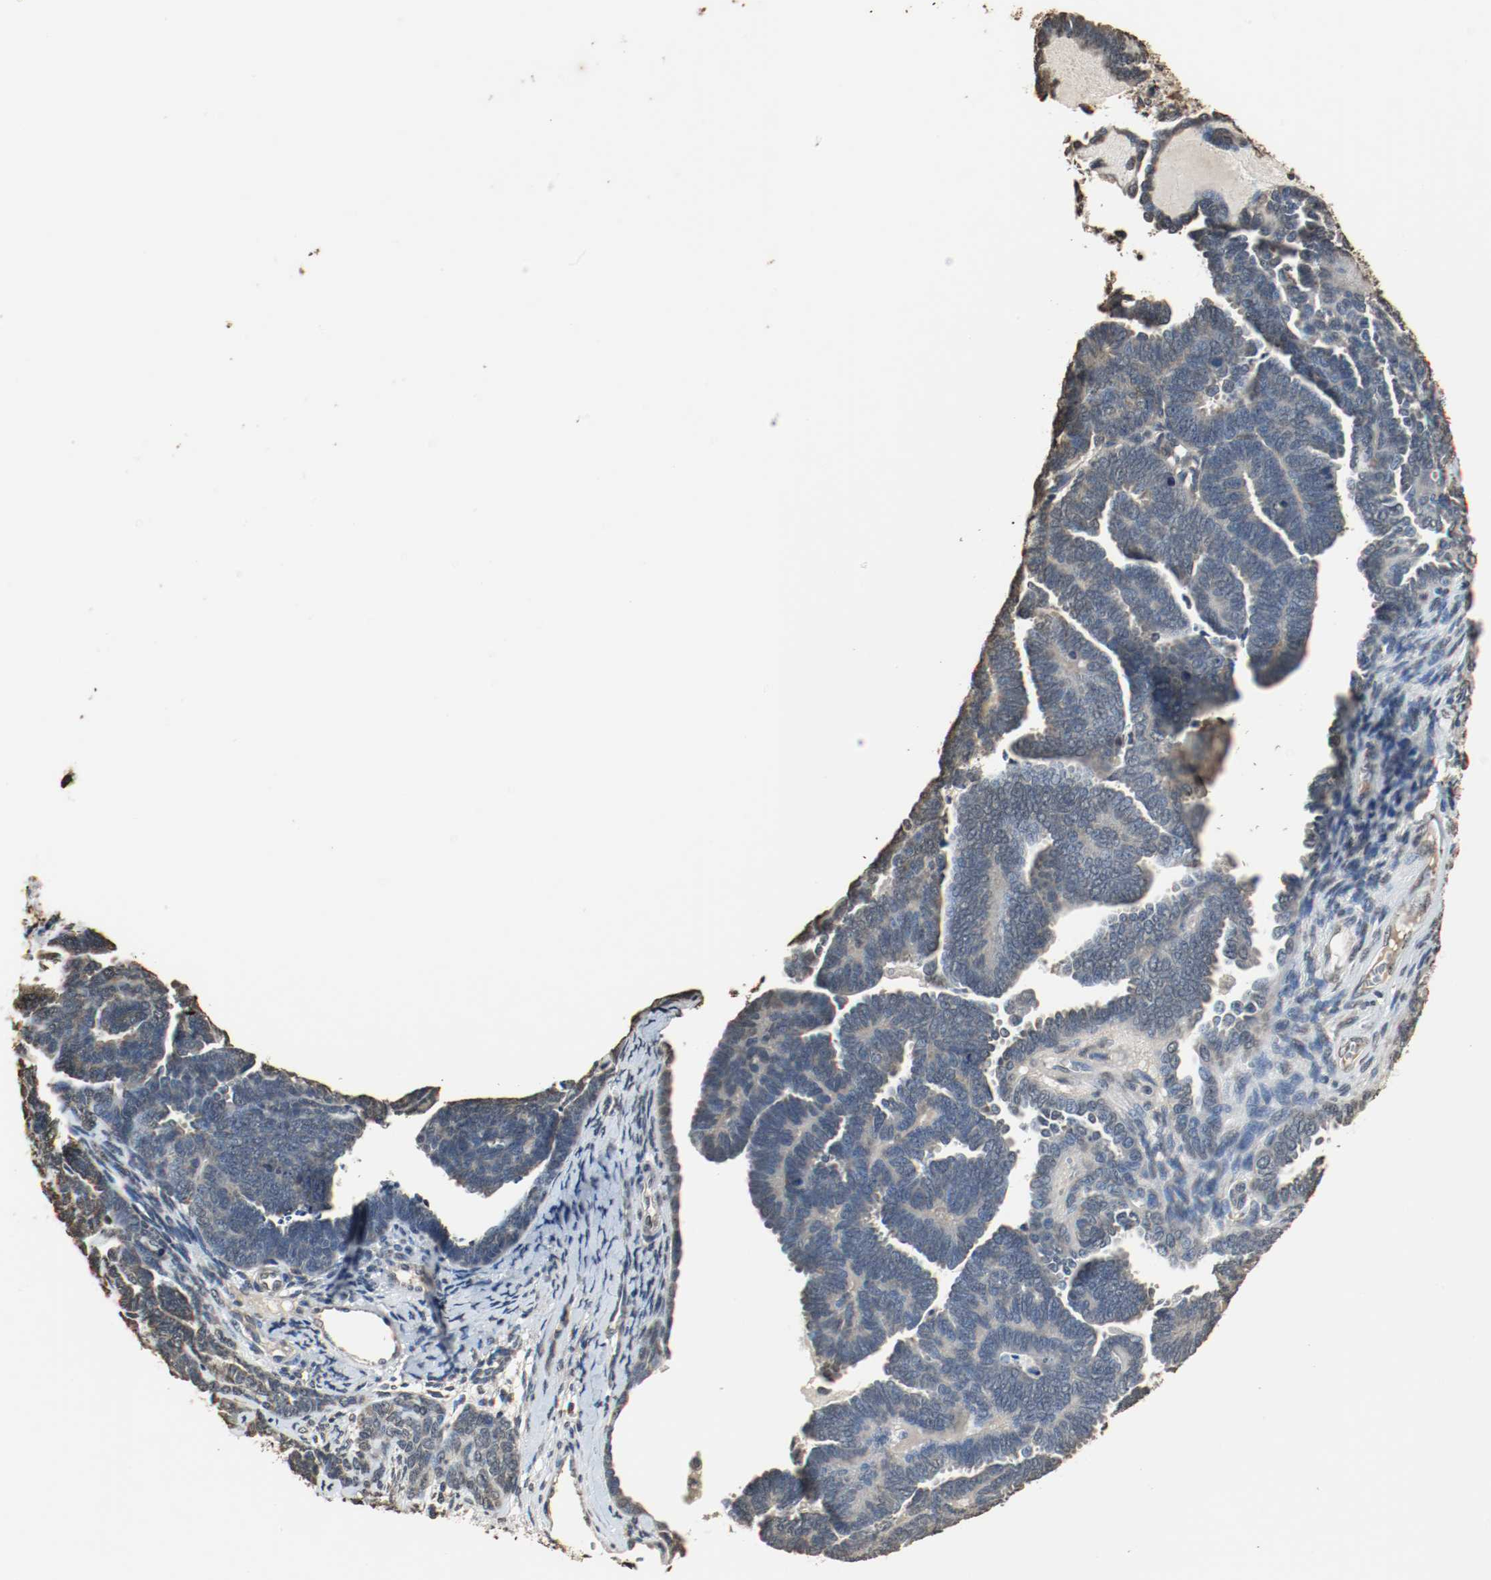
{"staining": {"intensity": "weak", "quantity": "25%-75%", "location": "cytoplasmic/membranous"}, "tissue": "endometrial cancer", "cell_type": "Tumor cells", "image_type": "cancer", "snomed": [{"axis": "morphology", "description": "Neoplasm, malignant, NOS"}, {"axis": "topography", "description": "Endometrium"}], "caption": "High-magnification brightfield microscopy of endometrial cancer stained with DAB (brown) and counterstained with hematoxylin (blue). tumor cells exhibit weak cytoplasmic/membranous staining is identified in approximately25%-75% of cells.", "gene": "RTN4", "patient": {"sex": "female", "age": 74}}